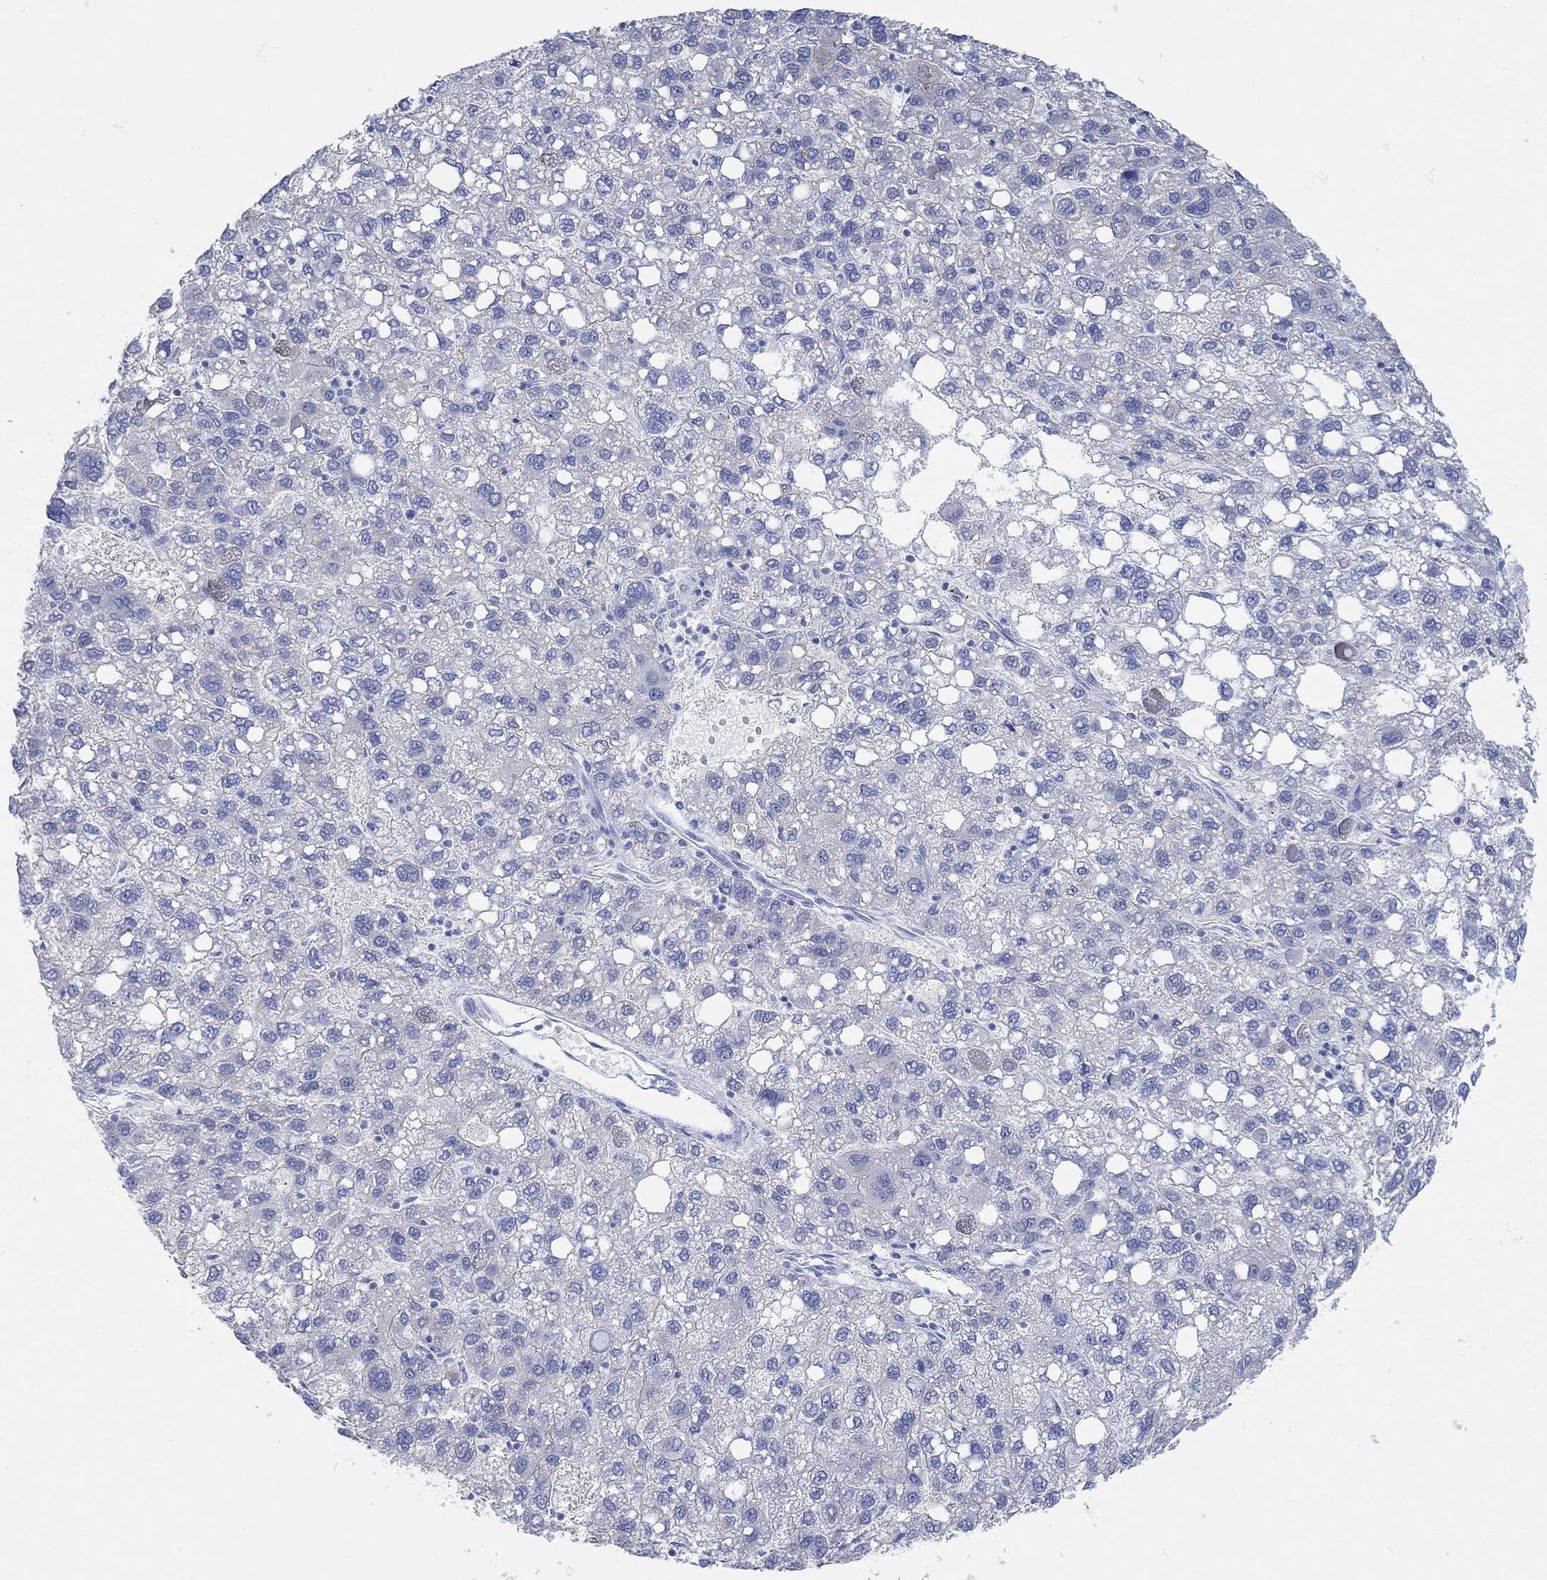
{"staining": {"intensity": "negative", "quantity": "none", "location": "none"}, "tissue": "liver cancer", "cell_type": "Tumor cells", "image_type": "cancer", "snomed": [{"axis": "morphology", "description": "Carcinoma, Hepatocellular, NOS"}, {"axis": "topography", "description": "Liver"}], "caption": "Liver hepatocellular carcinoma stained for a protein using immunohistochemistry (IHC) displays no staining tumor cells.", "gene": "AK8", "patient": {"sex": "female", "age": 82}}